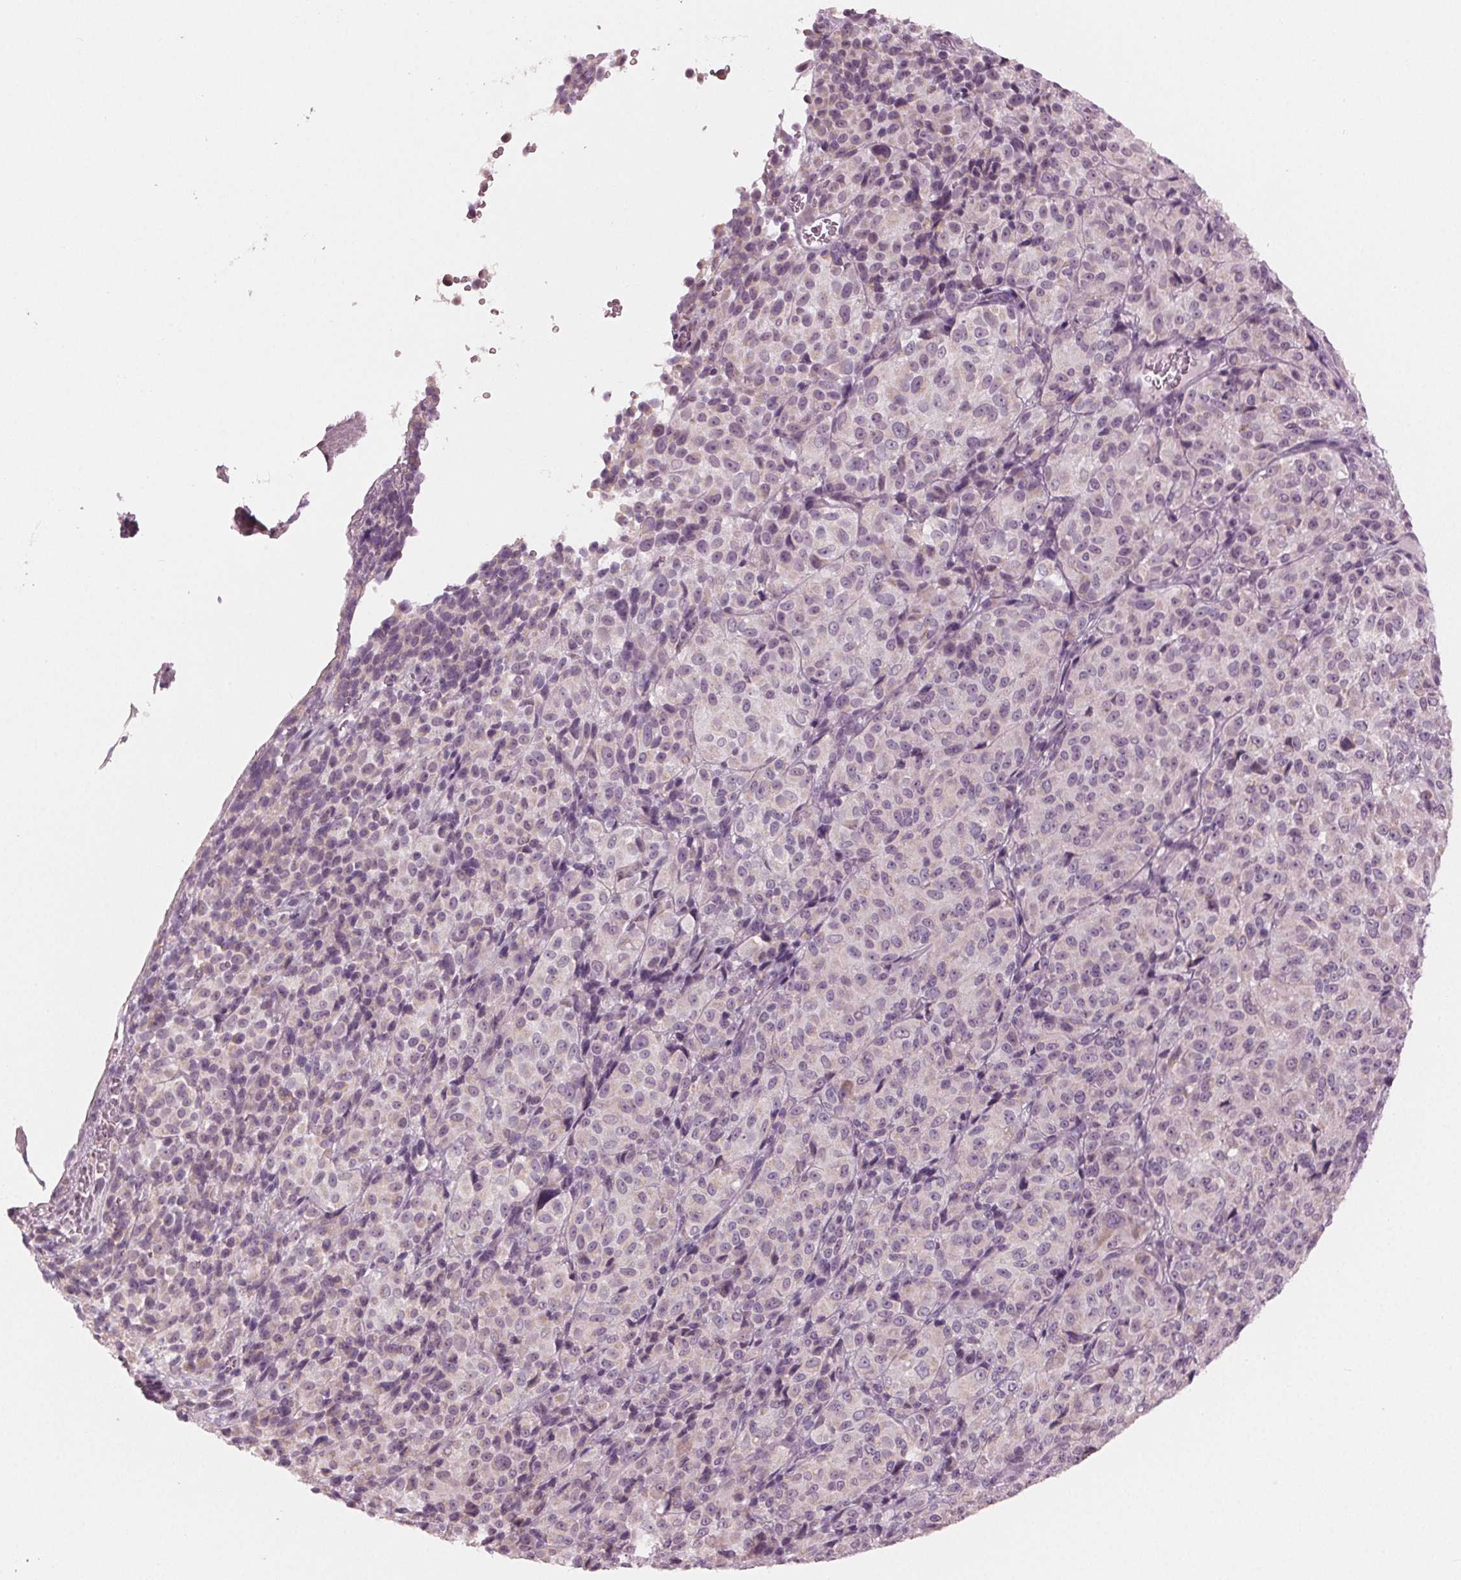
{"staining": {"intensity": "negative", "quantity": "none", "location": "none"}, "tissue": "melanoma", "cell_type": "Tumor cells", "image_type": "cancer", "snomed": [{"axis": "morphology", "description": "Malignant melanoma, Metastatic site"}, {"axis": "topography", "description": "Brain"}], "caption": "High magnification brightfield microscopy of melanoma stained with DAB (3,3'-diaminobenzidine) (brown) and counterstained with hematoxylin (blue): tumor cells show no significant expression.", "gene": "PRAP1", "patient": {"sex": "female", "age": 56}}